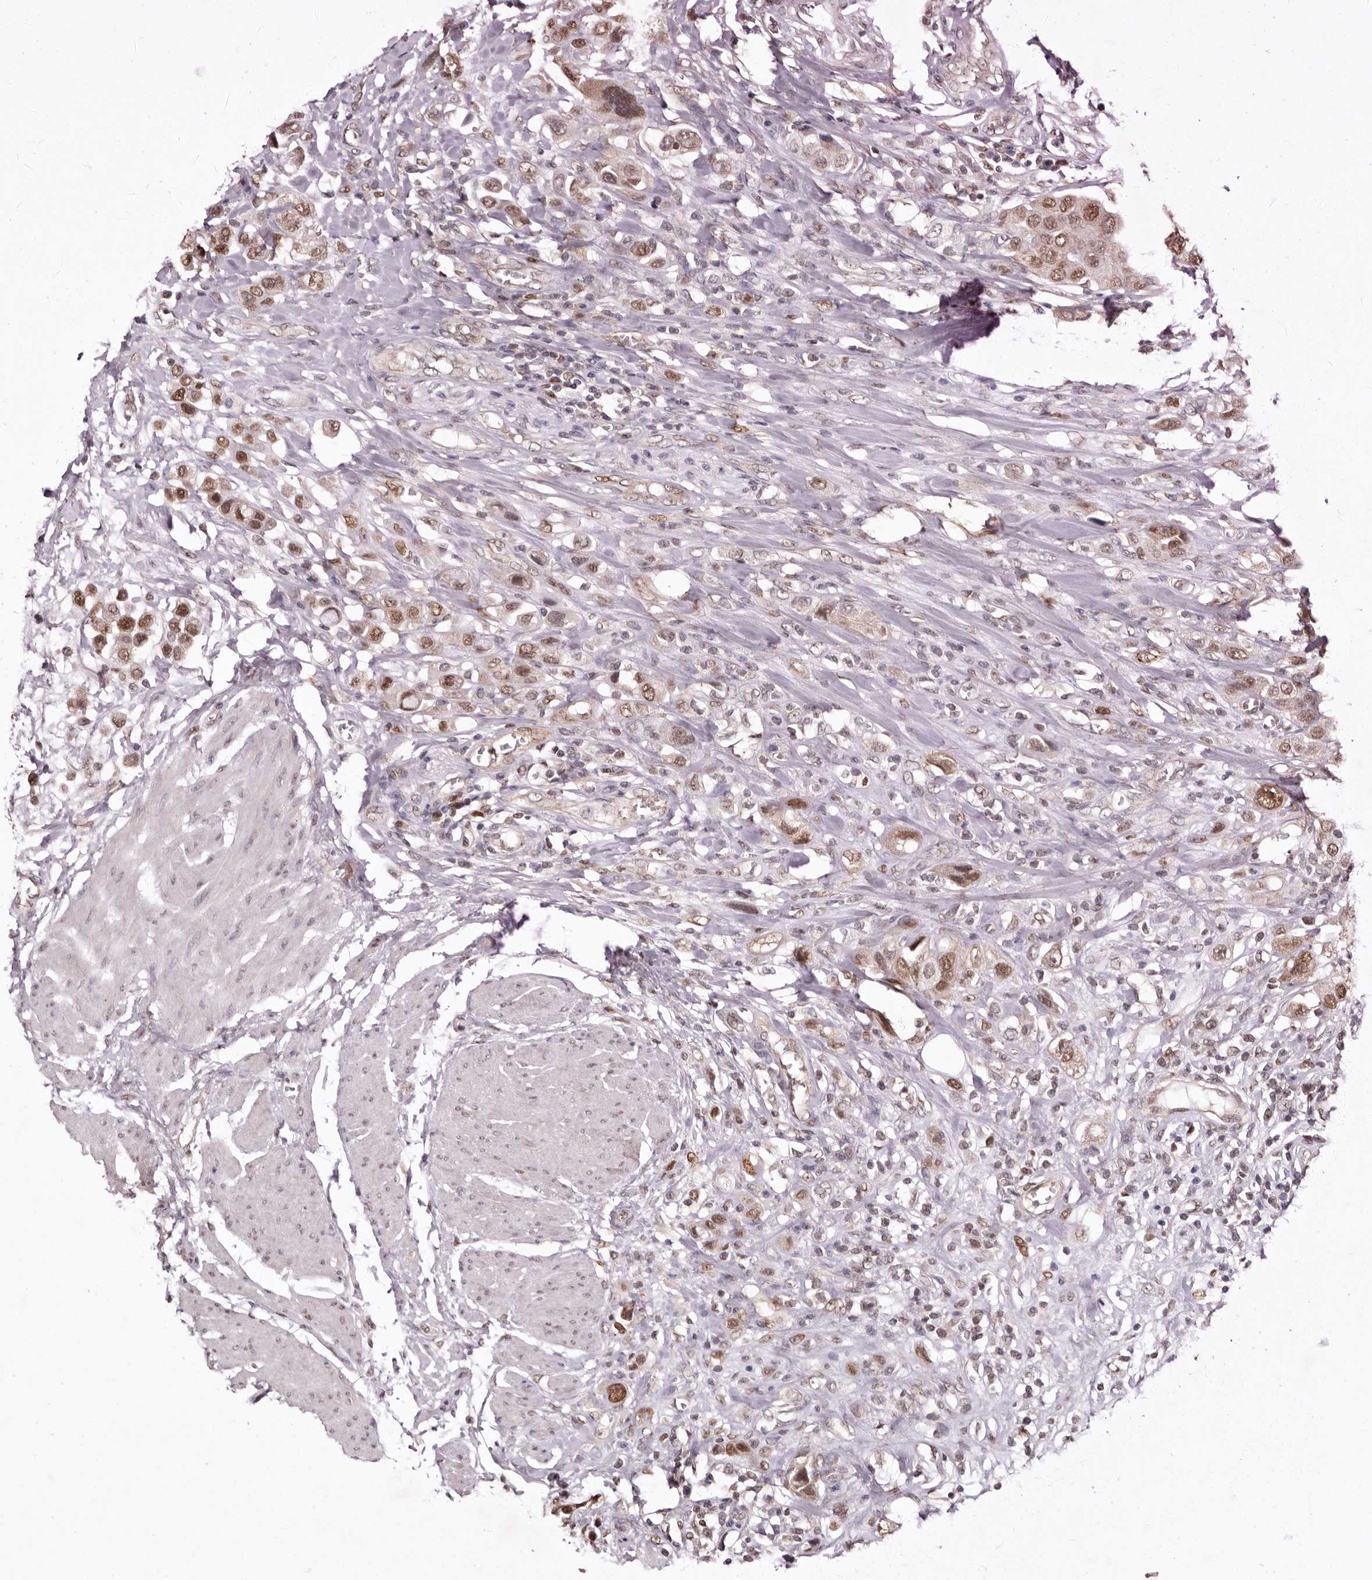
{"staining": {"intensity": "moderate", "quantity": ">75%", "location": "nuclear"}, "tissue": "urothelial cancer", "cell_type": "Tumor cells", "image_type": "cancer", "snomed": [{"axis": "morphology", "description": "Urothelial carcinoma, High grade"}, {"axis": "topography", "description": "Urinary bladder"}], "caption": "Immunohistochemistry (IHC) of high-grade urothelial carcinoma shows medium levels of moderate nuclear positivity in about >75% of tumor cells.", "gene": "NOTCH1", "patient": {"sex": "male", "age": 50}}